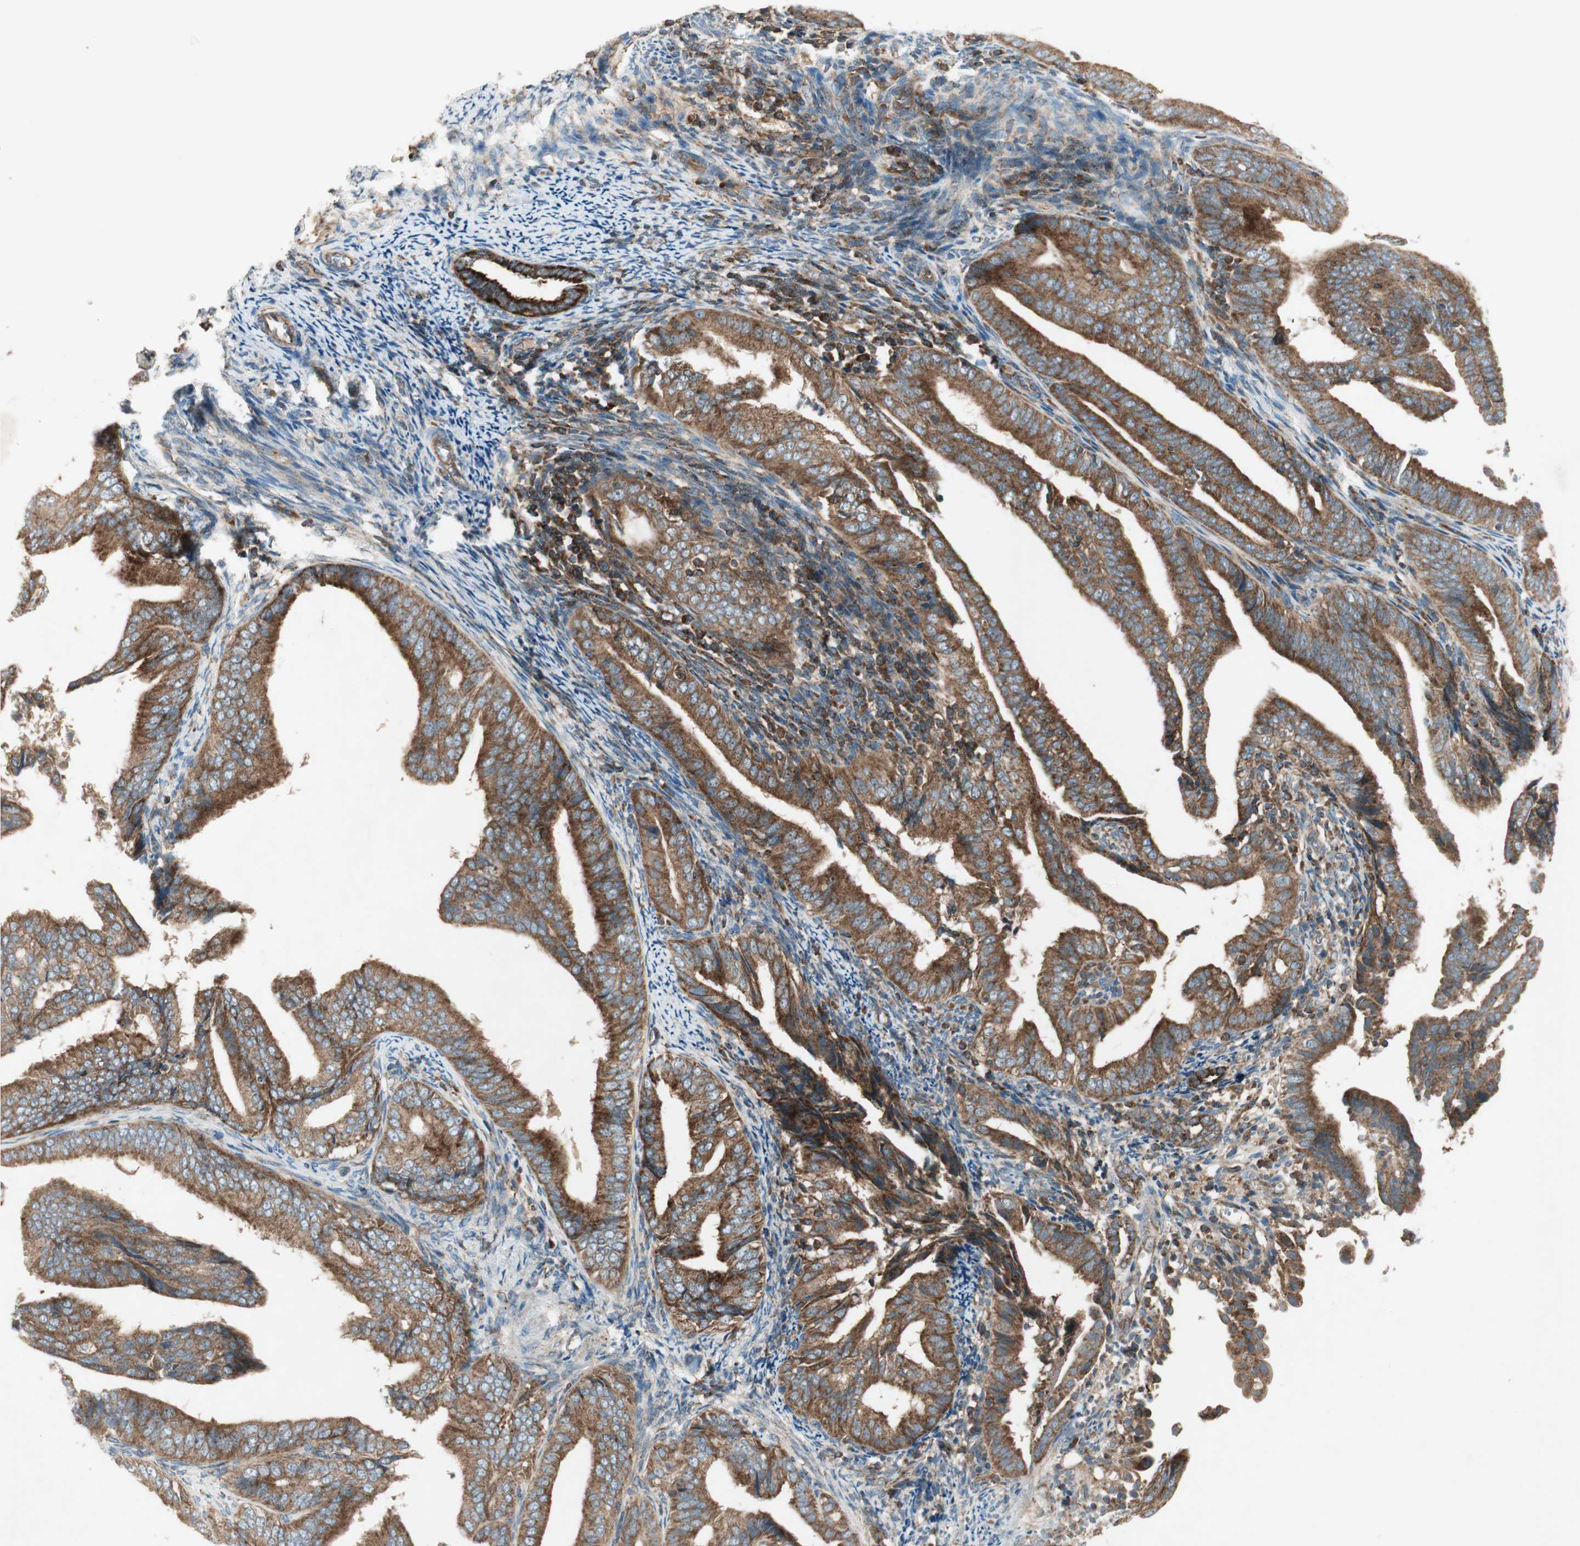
{"staining": {"intensity": "strong", "quantity": ">75%", "location": "cytoplasmic/membranous"}, "tissue": "endometrial cancer", "cell_type": "Tumor cells", "image_type": "cancer", "snomed": [{"axis": "morphology", "description": "Adenocarcinoma, NOS"}, {"axis": "topography", "description": "Endometrium"}], "caption": "Endometrial cancer stained for a protein (brown) reveals strong cytoplasmic/membranous positive staining in about >75% of tumor cells.", "gene": "CHADL", "patient": {"sex": "female", "age": 58}}